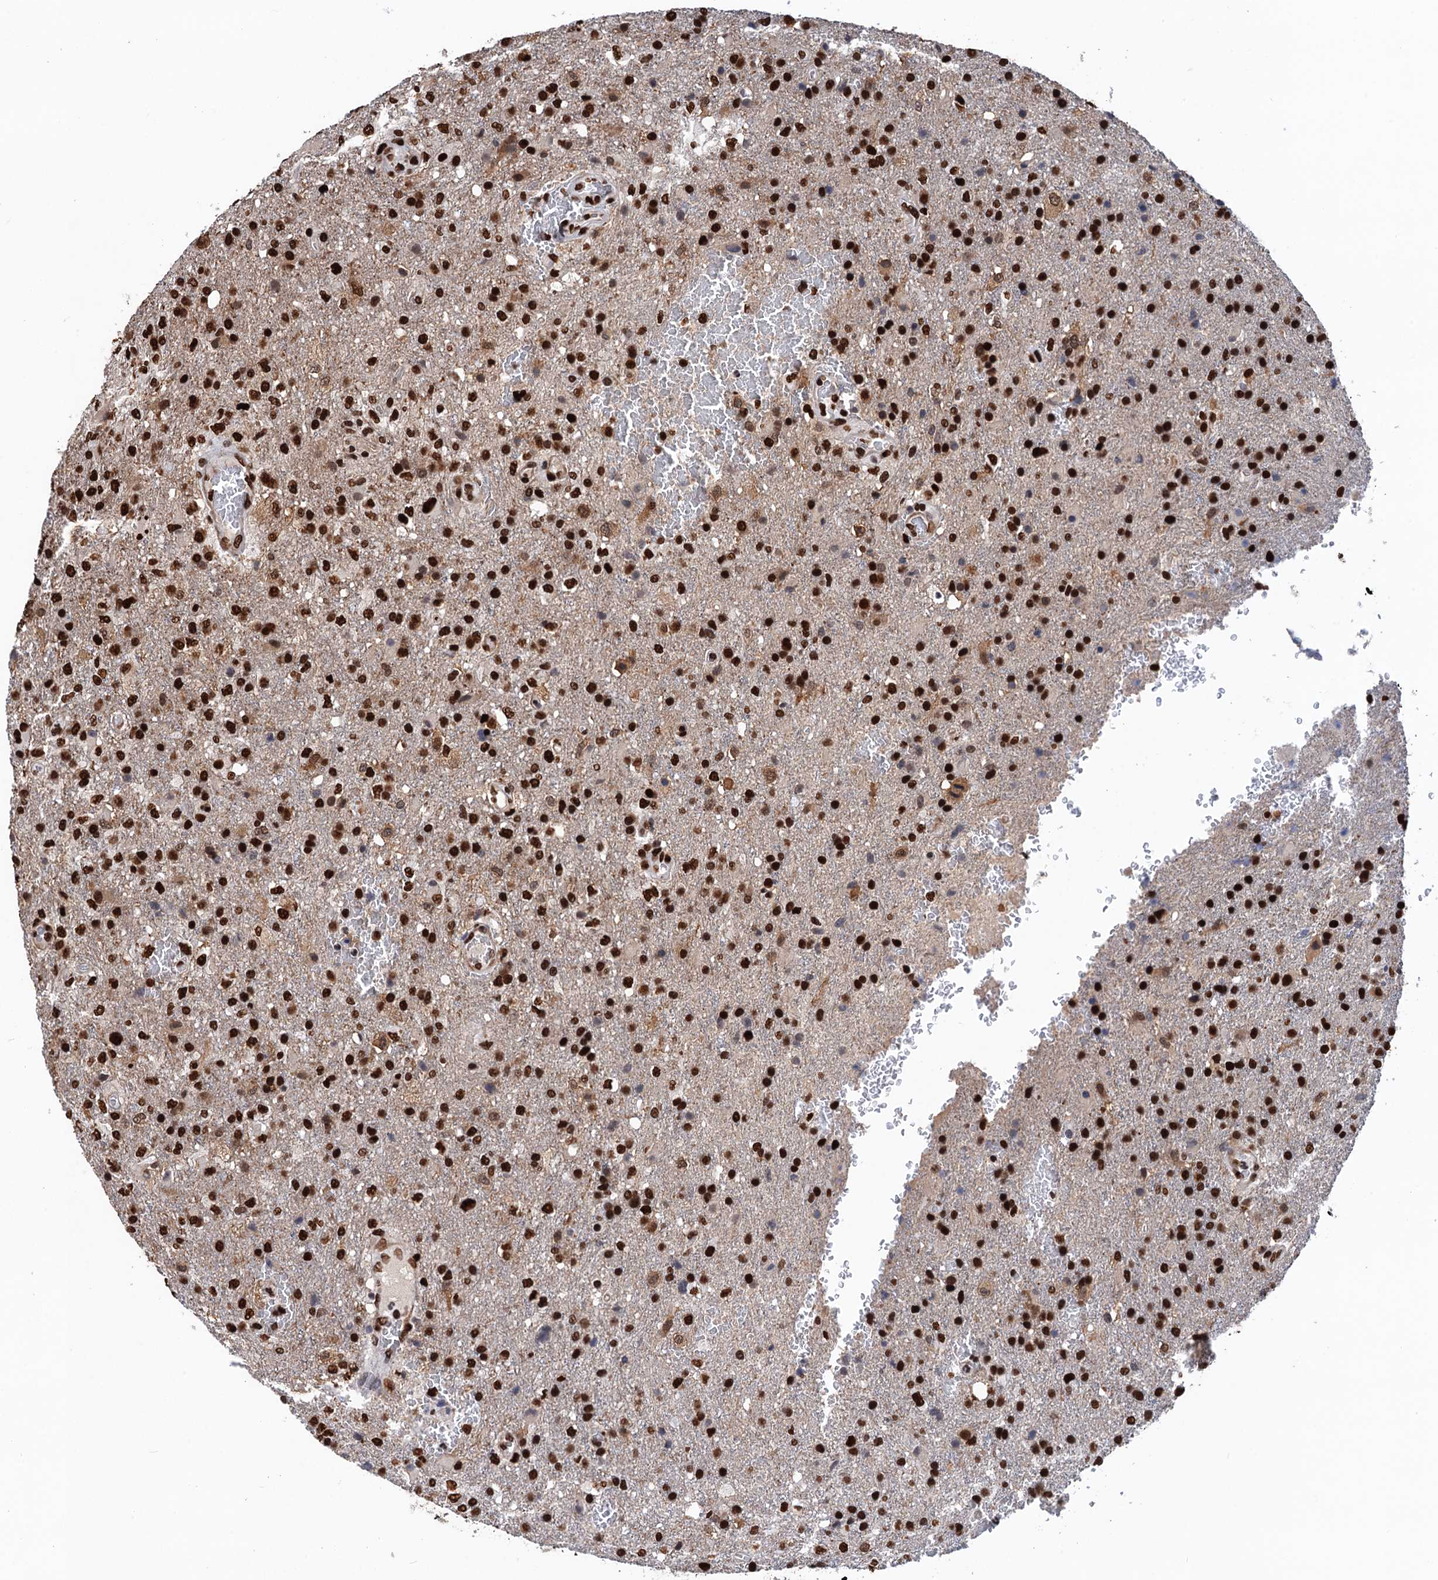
{"staining": {"intensity": "strong", "quantity": ">75%", "location": "nuclear"}, "tissue": "glioma", "cell_type": "Tumor cells", "image_type": "cancer", "snomed": [{"axis": "morphology", "description": "Glioma, malignant, High grade"}, {"axis": "topography", "description": "Brain"}], "caption": "Tumor cells display high levels of strong nuclear positivity in approximately >75% of cells in glioma. The staining is performed using DAB (3,3'-diaminobenzidine) brown chromogen to label protein expression. The nuclei are counter-stained blue using hematoxylin.", "gene": "UBA2", "patient": {"sex": "female", "age": 74}}